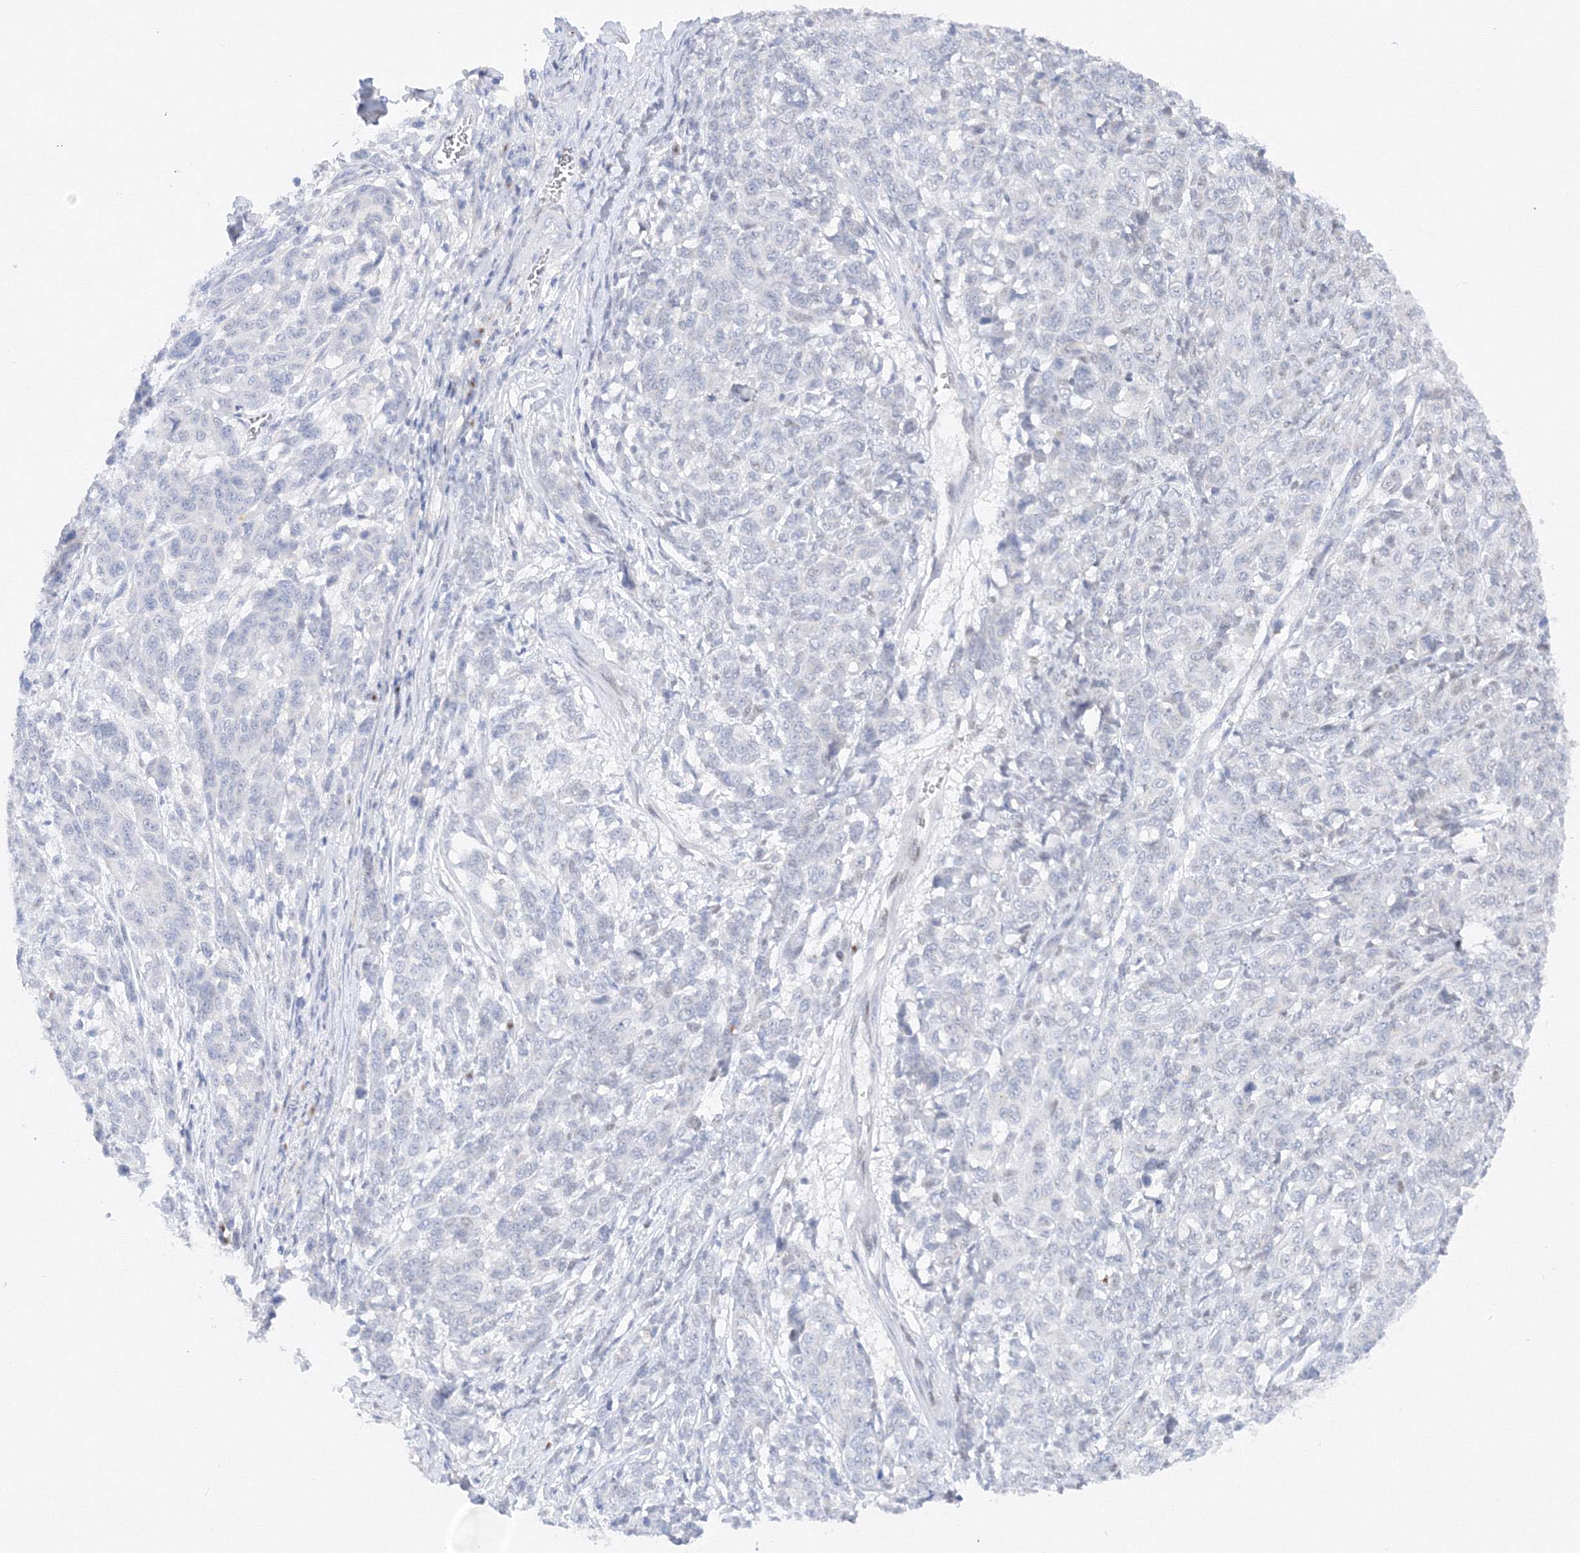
{"staining": {"intensity": "negative", "quantity": "none", "location": "none"}, "tissue": "melanoma", "cell_type": "Tumor cells", "image_type": "cancer", "snomed": [{"axis": "morphology", "description": "Malignant melanoma, NOS"}, {"axis": "topography", "description": "Skin"}], "caption": "The micrograph exhibits no significant expression in tumor cells of melanoma.", "gene": "TAMM41", "patient": {"sex": "male", "age": 49}}